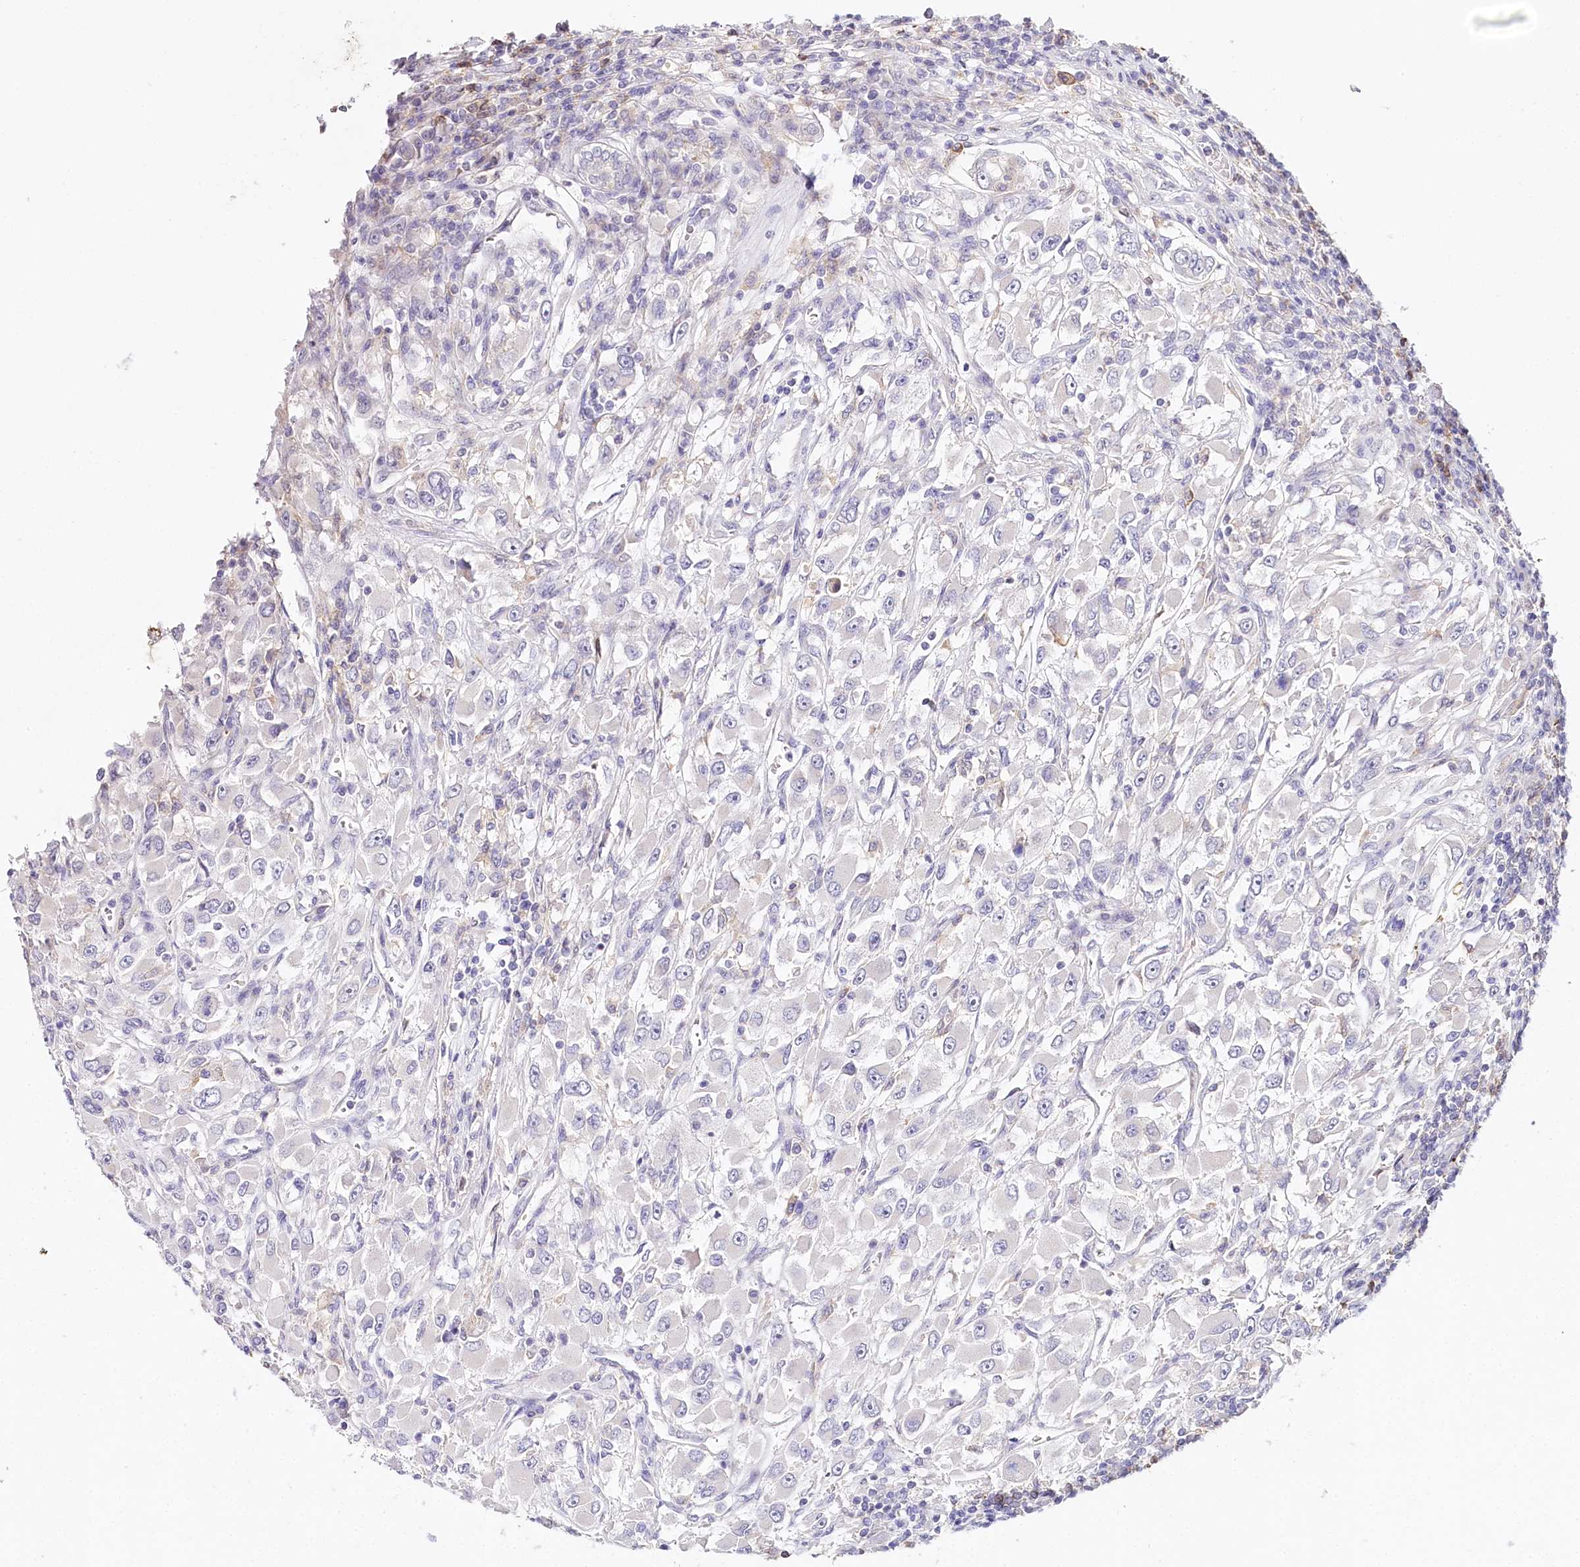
{"staining": {"intensity": "negative", "quantity": "none", "location": "none"}, "tissue": "renal cancer", "cell_type": "Tumor cells", "image_type": "cancer", "snomed": [{"axis": "morphology", "description": "Adenocarcinoma, NOS"}, {"axis": "topography", "description": "Kidney"}], "caption": "Photomicrograph shows no significant protein staining in tumor cells of renal cancer (adenocarcinoma). The staining is performed using DAB (3,3'-diaminobenzidine) brown chromogen with nuclei counter-stained in using hematoxylin.", "gene": "DAPK1", "patient": {"sex": "female", "age": 52}}